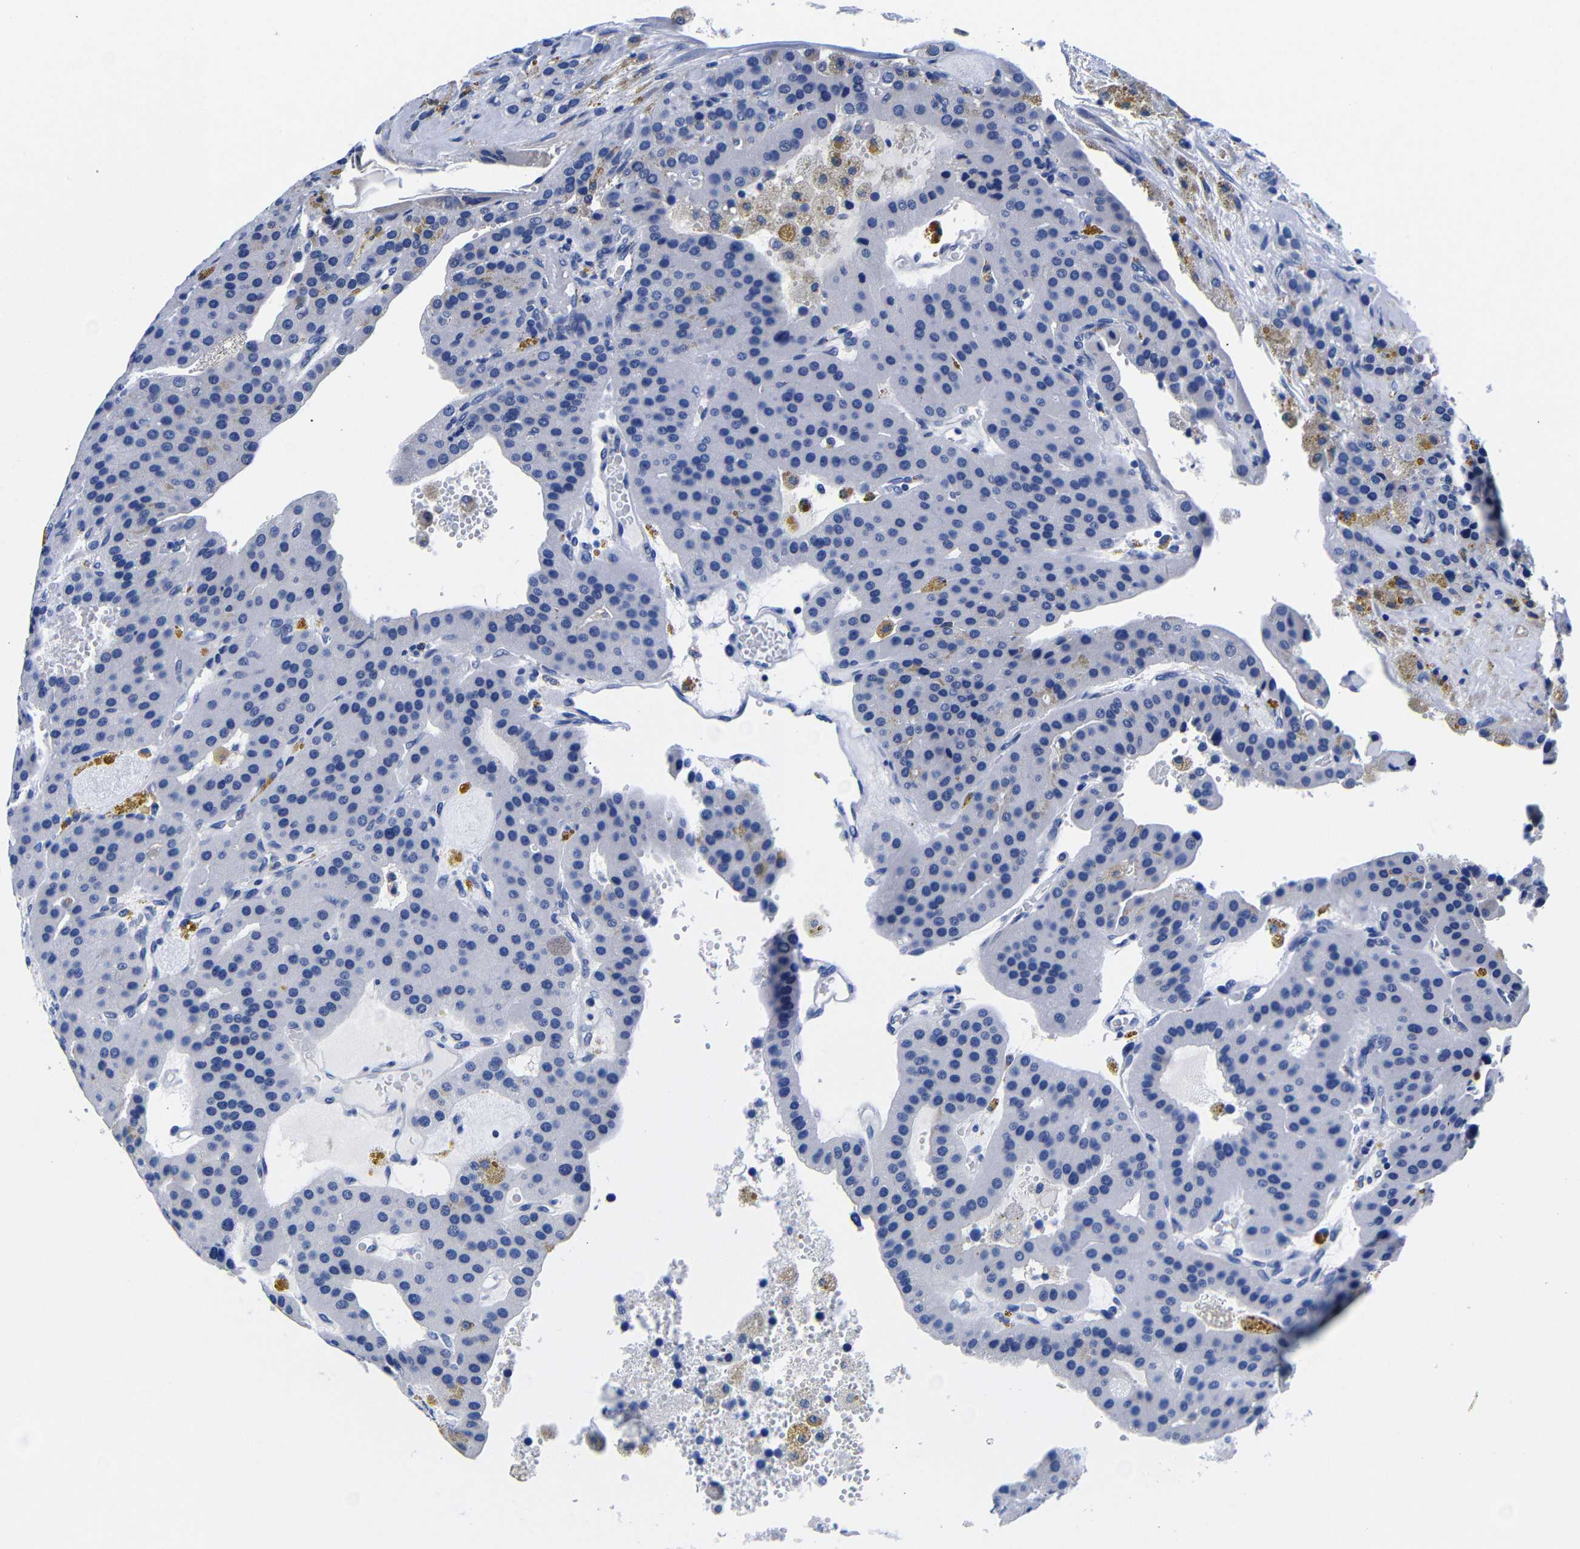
{"staining": {"intensity": "negative", "quantity": "none", "location": "none"}, "tissue": "parathyroid gland", "cell_type": "Glandular cells", "image_type": "normal", "snomed": [{"axis": "morphology", "description": "Normal tissue, NOS"}, {"axis": "morphology", "description": "Adenoma, NOS"}, {"axis": "topography", "description": "Parathyroid gland"}], "caption": "IHC image of unremarkable parathyroid gland stained for a protein (brown), which reveals no expression in glandular cells. (Stains: DAB (3,3'-diaminobenzidine) immunohistochemistry (IHC) with hematoxylin counter stain, Microscopy: brightfield microscopy at high magnification).", "gene": "CLEC4G", "patient": {"sex": "female", "age": 86}}